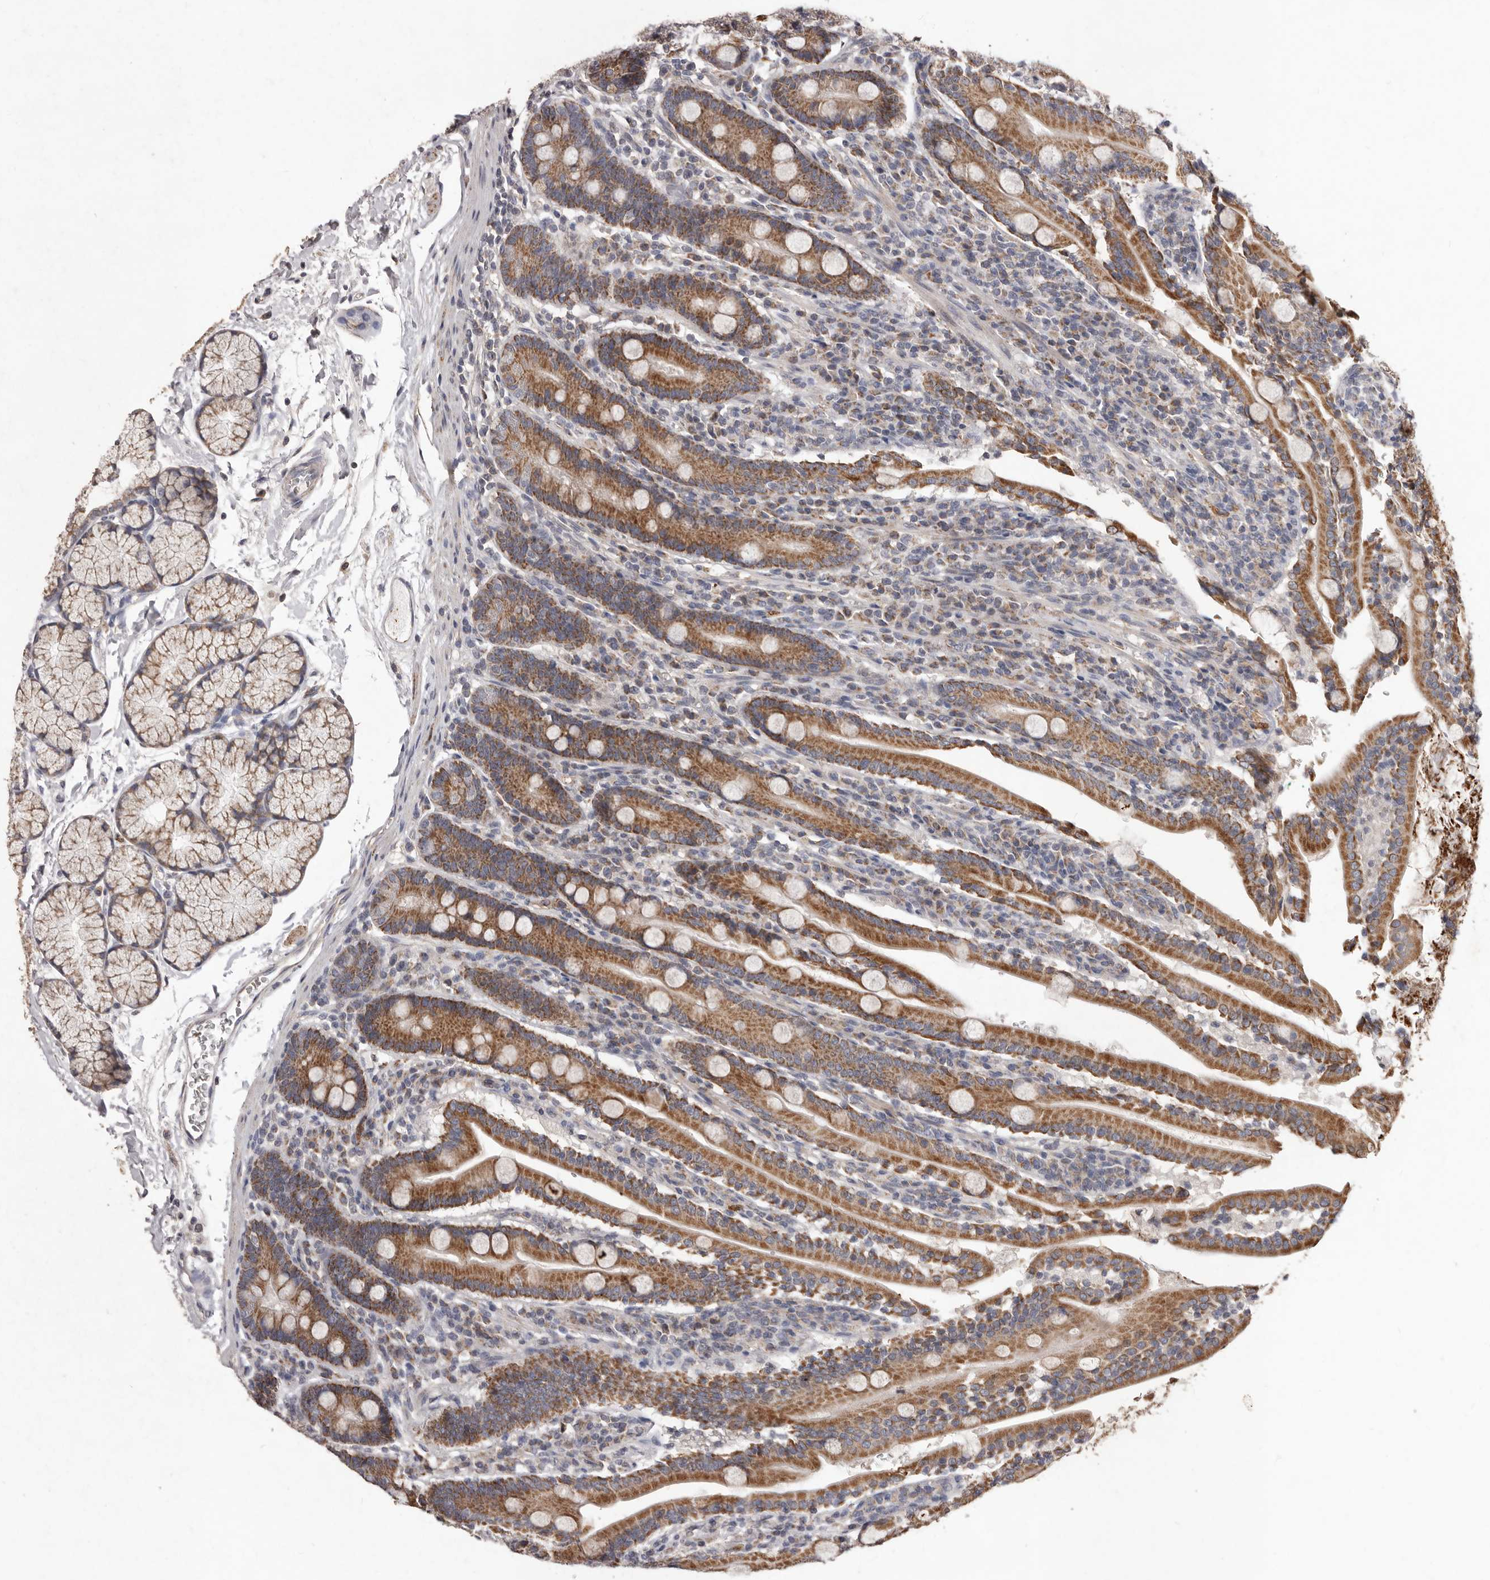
{"staining": {"intensity": "moderate", "quantity": ">75%", "location": "cytoplasmic/membranous"}, "tissue": "duodenum", "cell_type": "Glandular cells", "image_type": "normal", "snomed": [{"axis": "morphology", "description": "Normal tissue, NOS"}, {"axis": "topography", "description": "Duodenum"}], "caption": "Benign duodenum was stained to show a protein in brown. There is medium levels of moderate cytoplasmic/membranous expression in about >75% of glandular cells. The protein of interest is shown in brown color, while the nuclei are stained blue.", "gene": "CXCL14", "patient": {"sex": "male", "age": 35}}